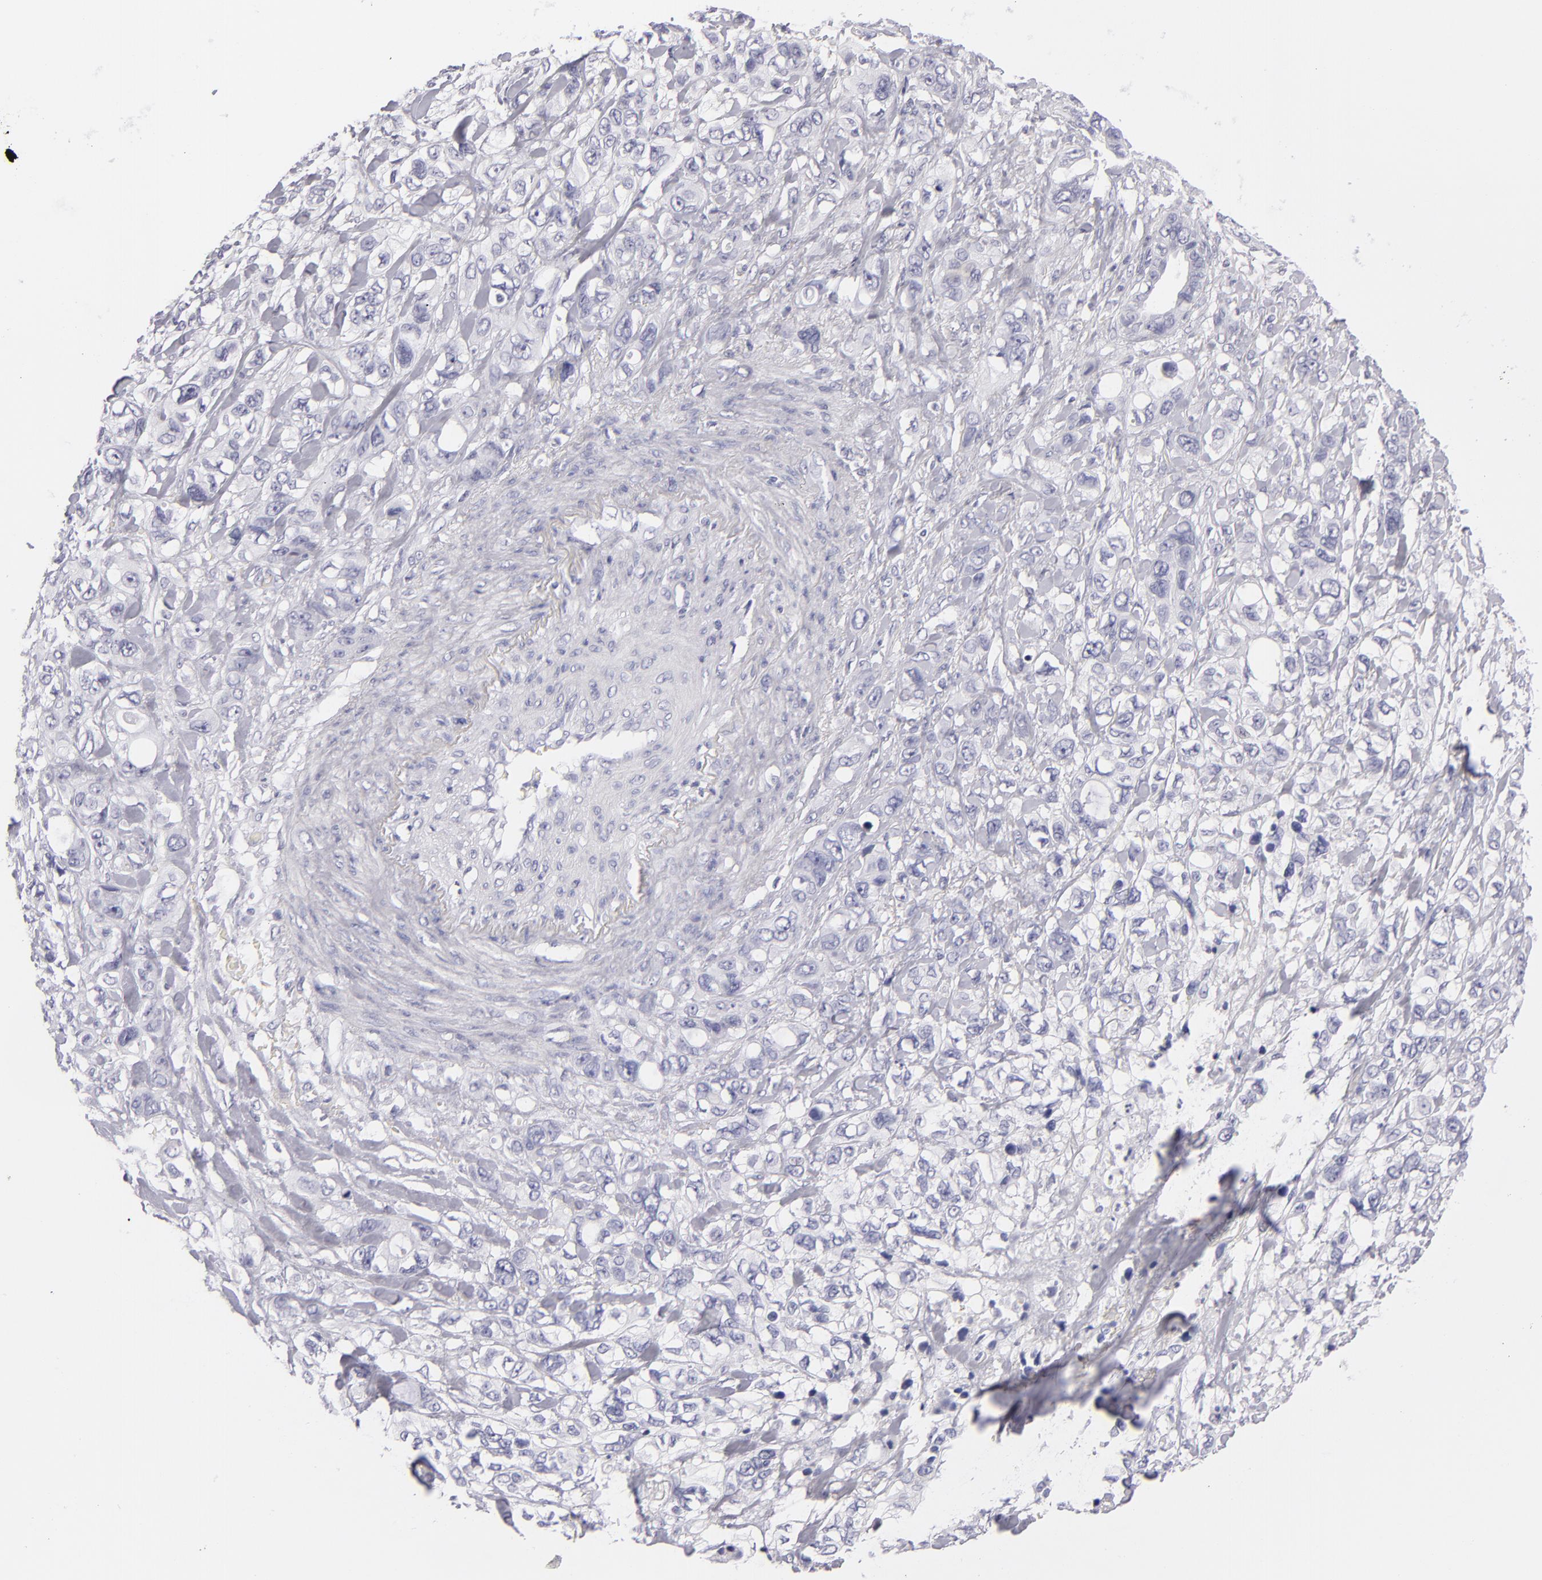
{"staining": {"intensity": "negative", "quantity": "none", "location": "none"}, "tissue": "stomach cancer", "cell_type": "Tumor cells", "image_type": "cancer", "snomed": [{"axis": "morphology", "description": "Adenocarcinoma, NOS"}, {"axis": "topography", "description": "Stomach, upper"}], "caption": "This is a micrograph of IHC staining of stomach cancer (adenocarcinoma), which shows no expression in tumor cells.", "gene": "VIL1", "patient": {"sex": "male", "age": 47}}